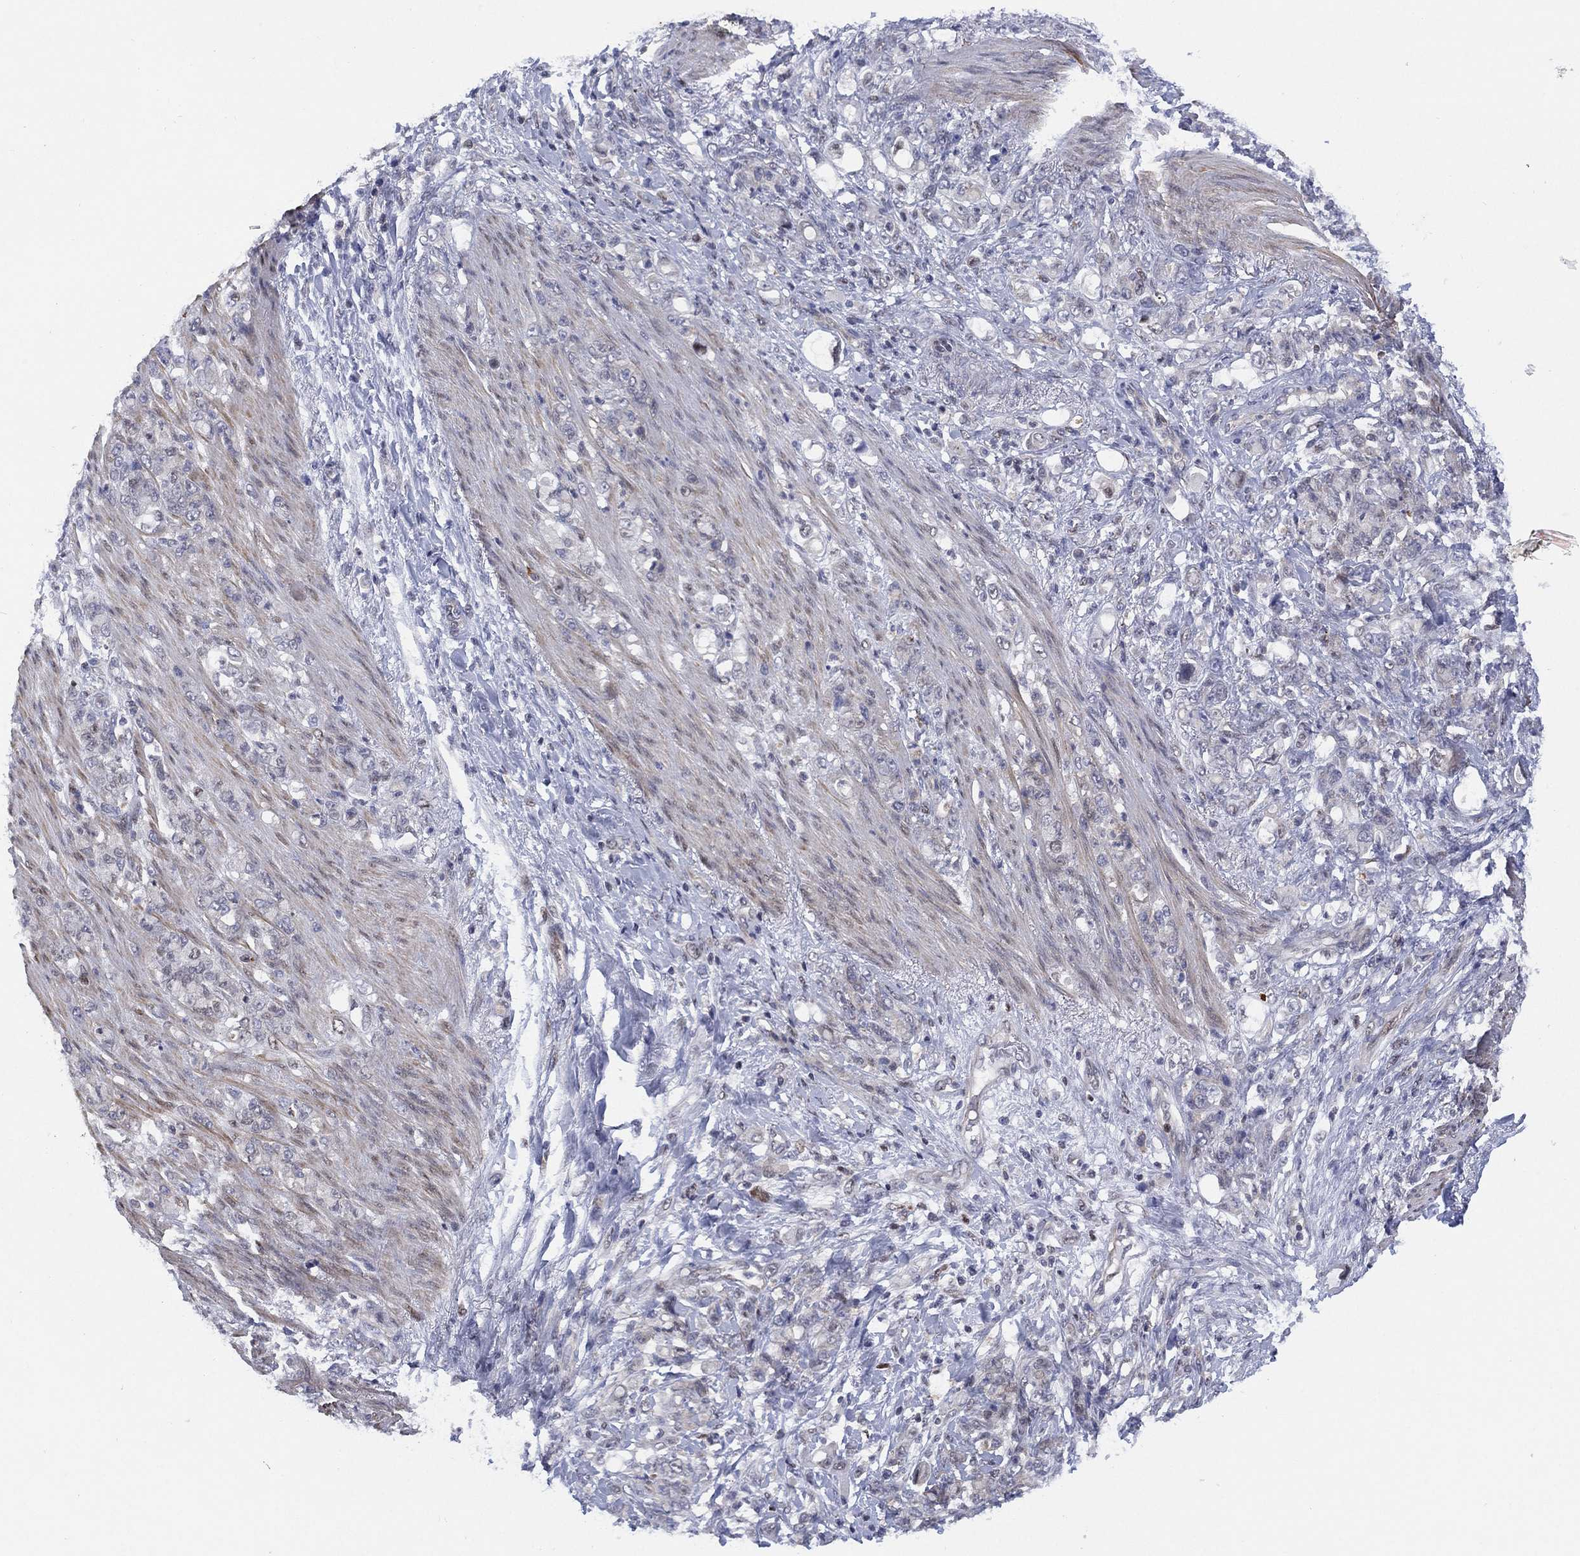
{"staining": {"intensity": "negative", "quantity": "none", "location": "none"}, "tissue": "stomach cancer", "cell_type": "Tumor cells", "image_type": "cancer", "snomed": [{"axis": "morphology", "description": "Adenocarcinoma, NOS"}, {"axis": "topography", "description": "Stomach"}], "caption": "This is a histopathology image of IHC staining of stomach cancer, which shows no staining in tumor cells.", "gene": "SLC4A4", "patient": {"sex": "female", "age": 79}}